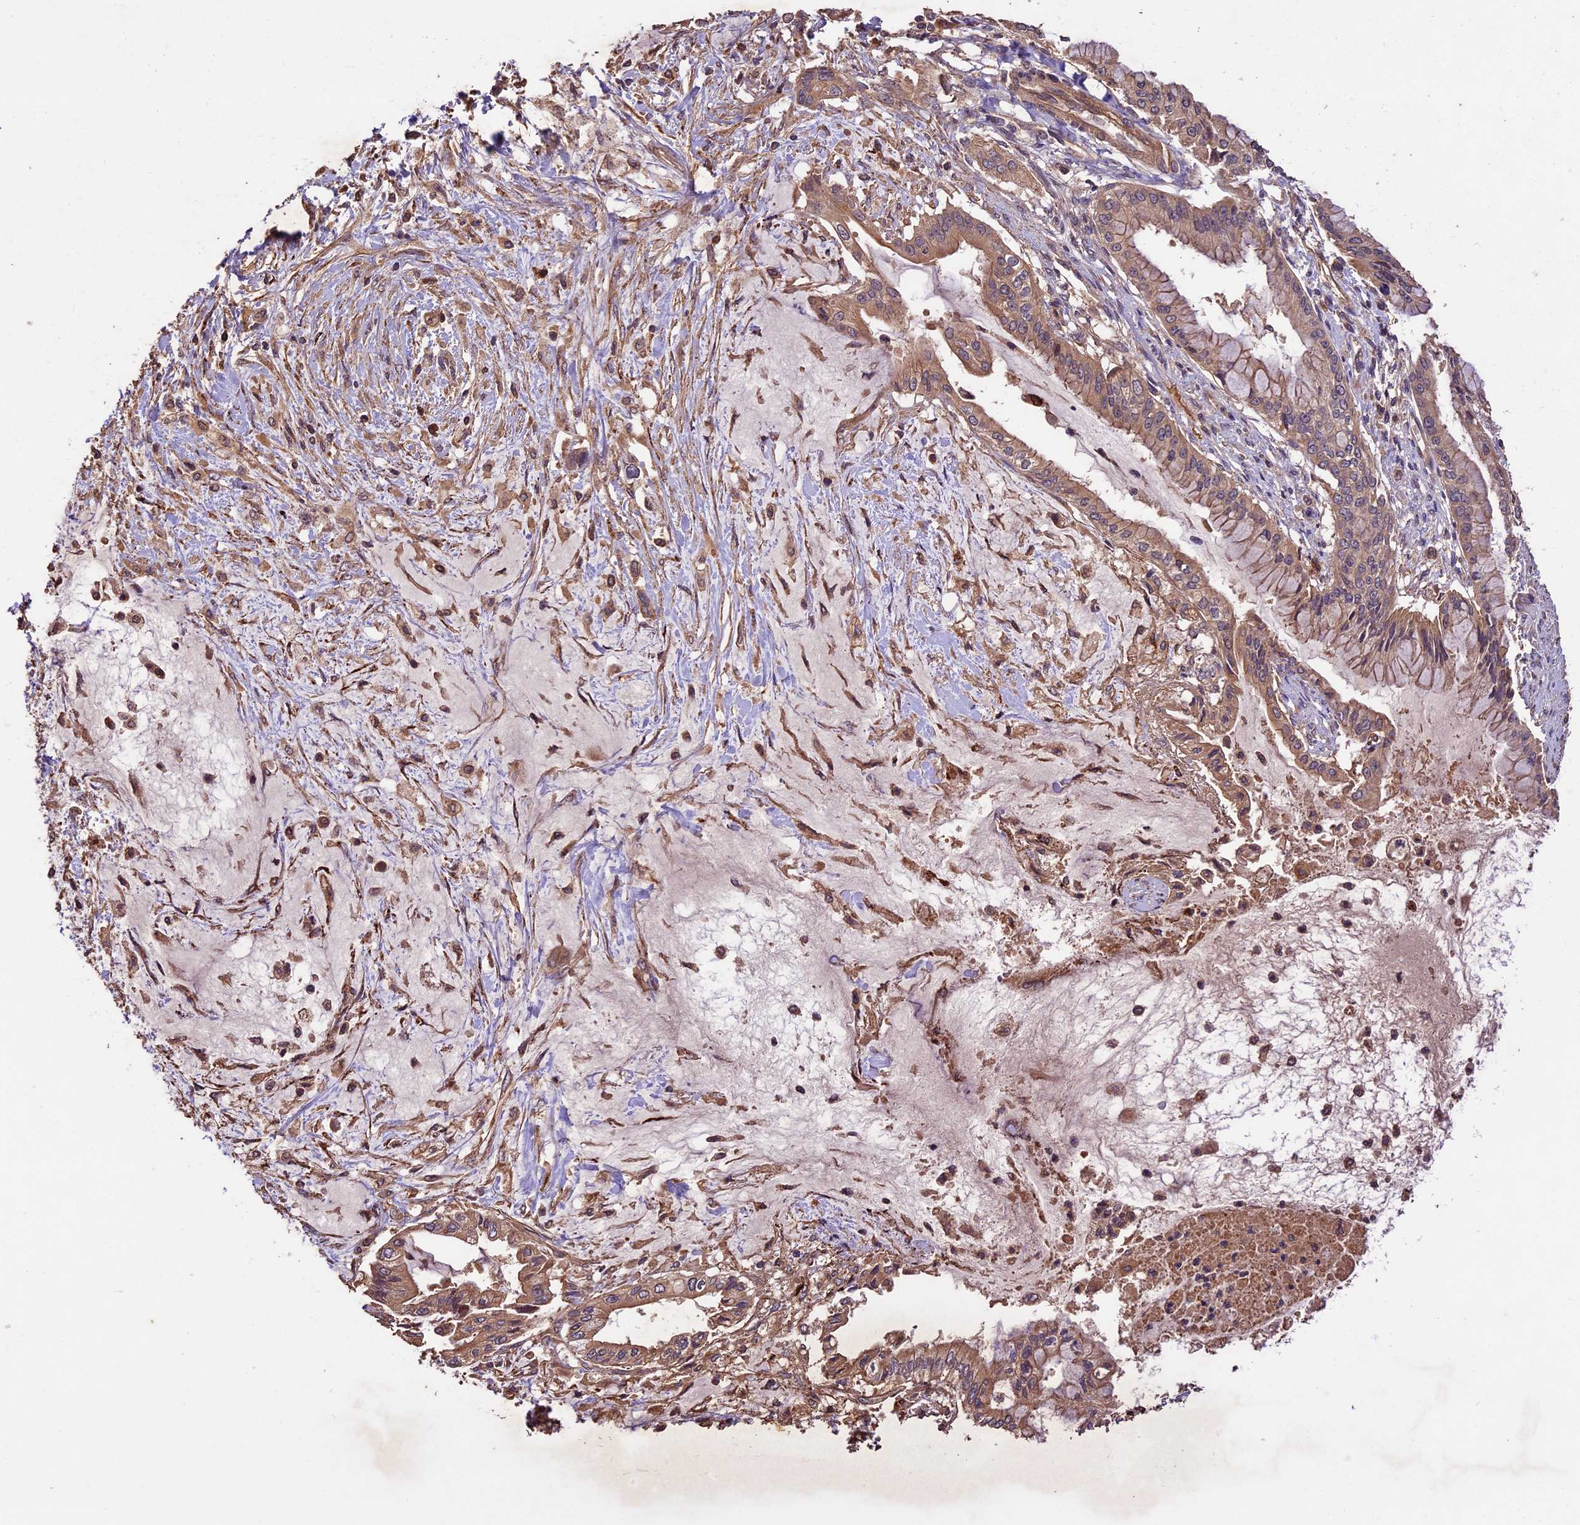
{"staining": {"intensity": "moderate", "quantity": ">75%", "location": "cytoplasmic/membranous"}, "tissue": "pancreatic cancer", "cell_type": "Tumor cells", "image_type": "cancer", "snomed": [{"axis": "morphology", "description": "Adenocarcinoma, NOS"}, {"axis": "topography", "description": "Pancreas"}], "caption": "Tumor cells demonstrate moderate cytoplasmic/membranous expression in about >75% of cells in pancreatic cancer (adenocarcinoma).", "gene": "CRLF1", "patient": {"sex": "male", "age": 46}}